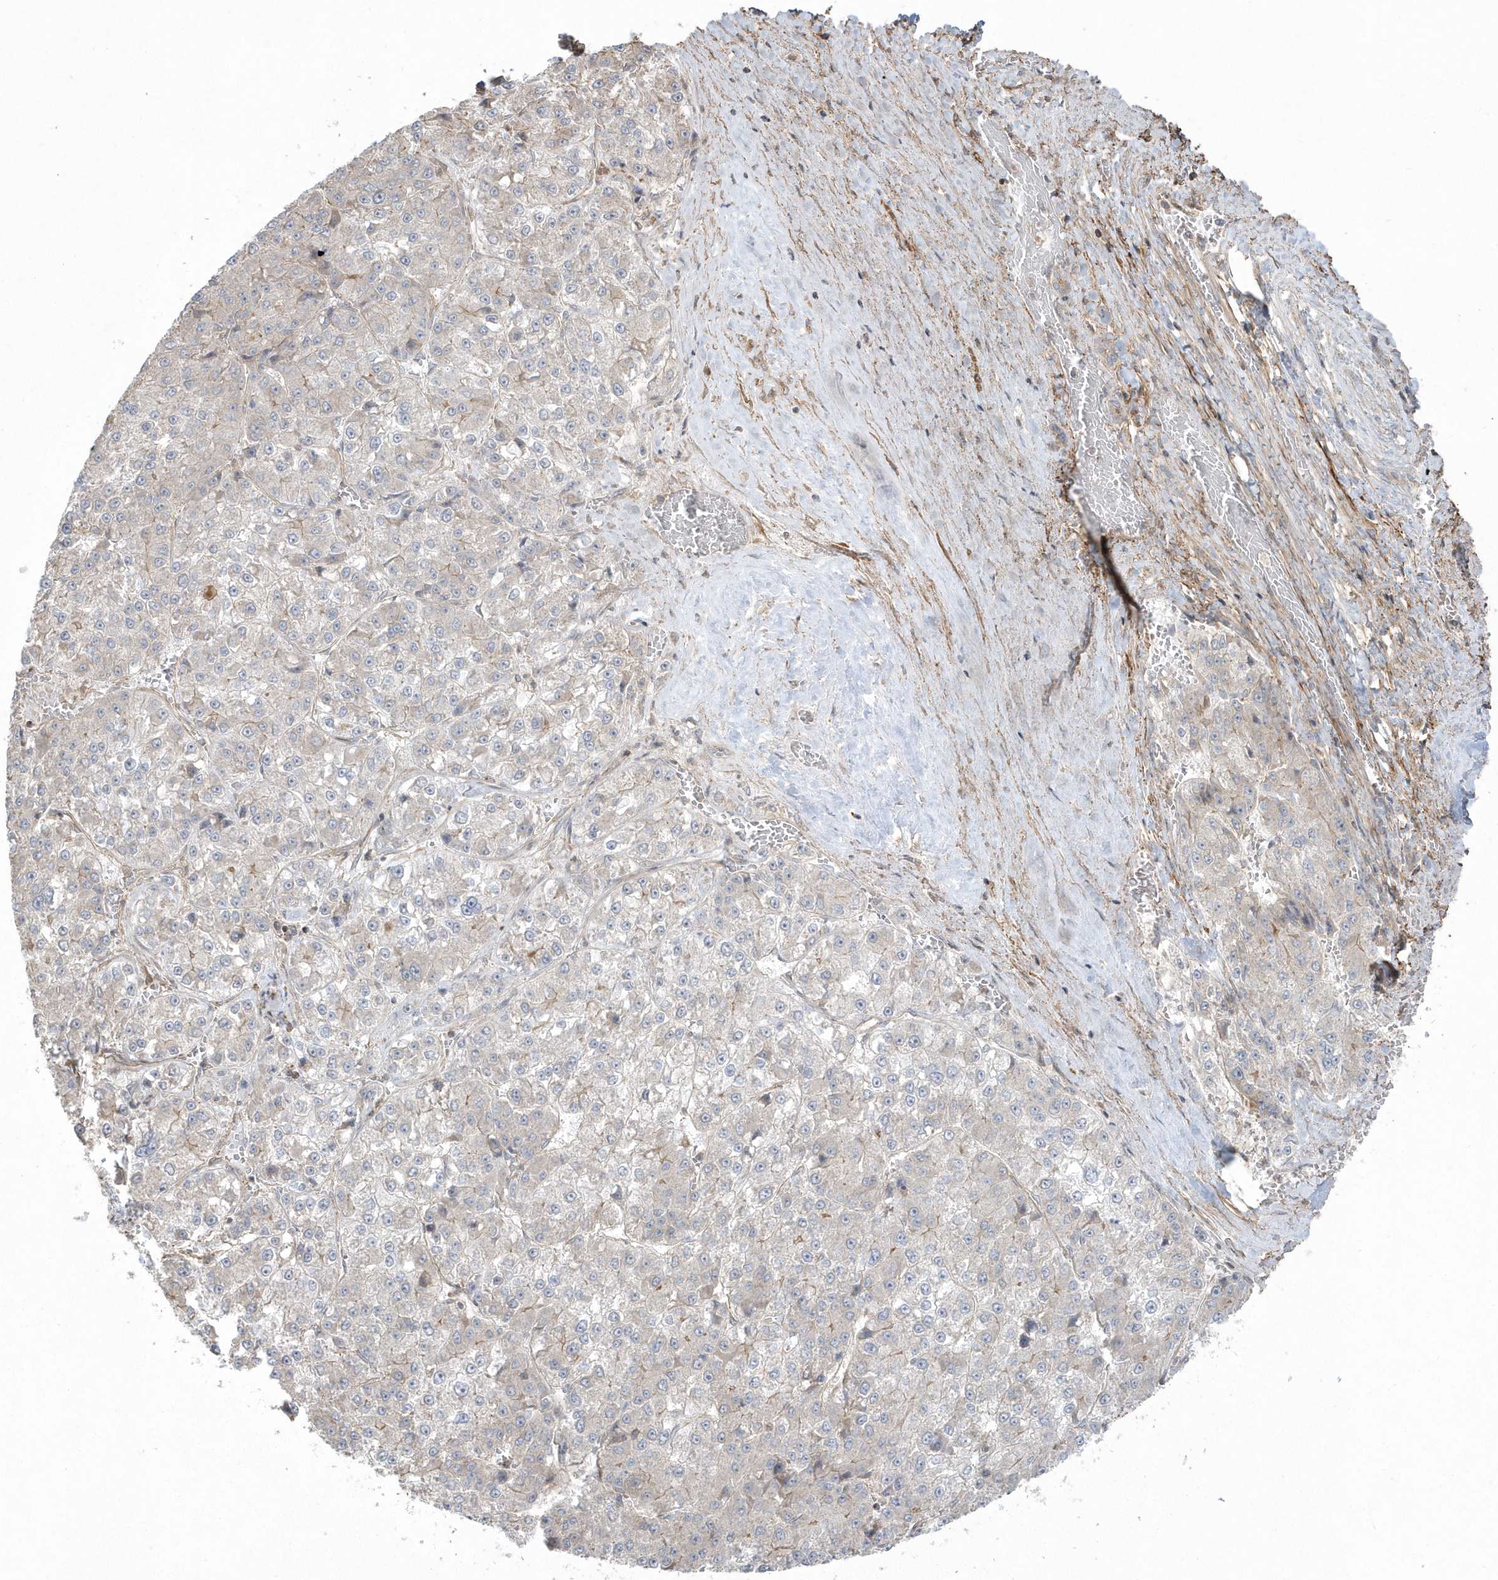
{"staining": {"intensity": "weak", "quantity": "<25%", "location": "cytoplasmic/membranous"}, "tissue": "liver cancer", "cell_type": "Tumor cells", "image_type": "cancer", "snomed": [{"axis": "morphology", "description": "Carcinoma, Hepatocellular, NOS"}, {"axis": "topography", "description": "Liver"}], "caption": "Immunohistochemical staining of hepatocellular carcinoma (liver) demonstrates no significant positivity in tumor cells.", "gene": "ARMC8", "patient": {"sex": "female", "age": 73}}